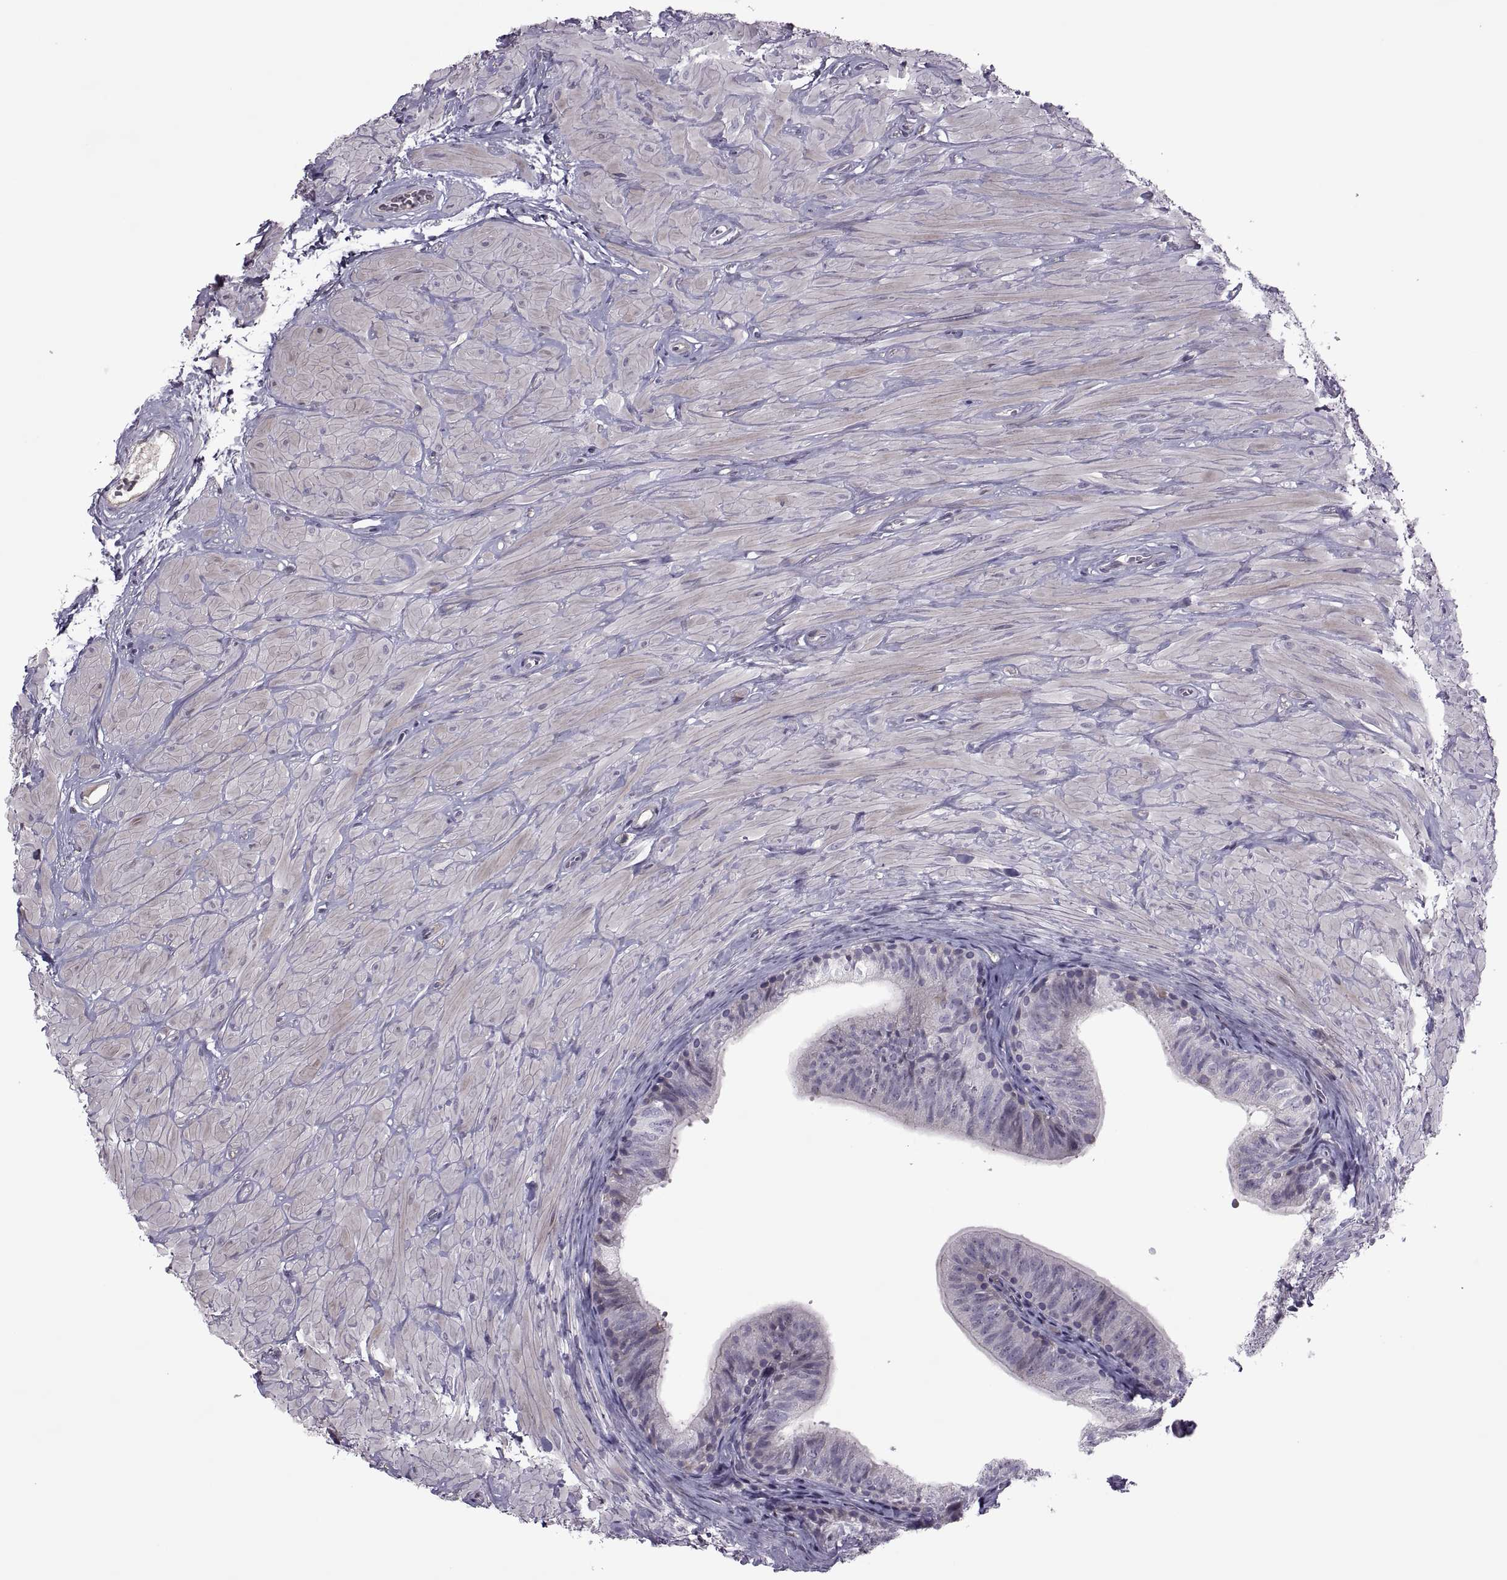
{"staining": {"intensity": "negative", "quantity": "none", "location": "none"}, "tissue": "epididymis", "cell_type": "Glandular cells", "image_type": "normal", "snomed": [{"axis": "morphology", "description": "Normal tissue, NOS"}, {"axis": "topography", "description": "Epididymis"}, {"axis": "topography", "description": "Vas deferens"}], "caption": "Protein analysis of benign epididymis reveals no significant expression in glandular cells.", "gene": "ODF3", "patient": {"sex": "male", "age": 23}}